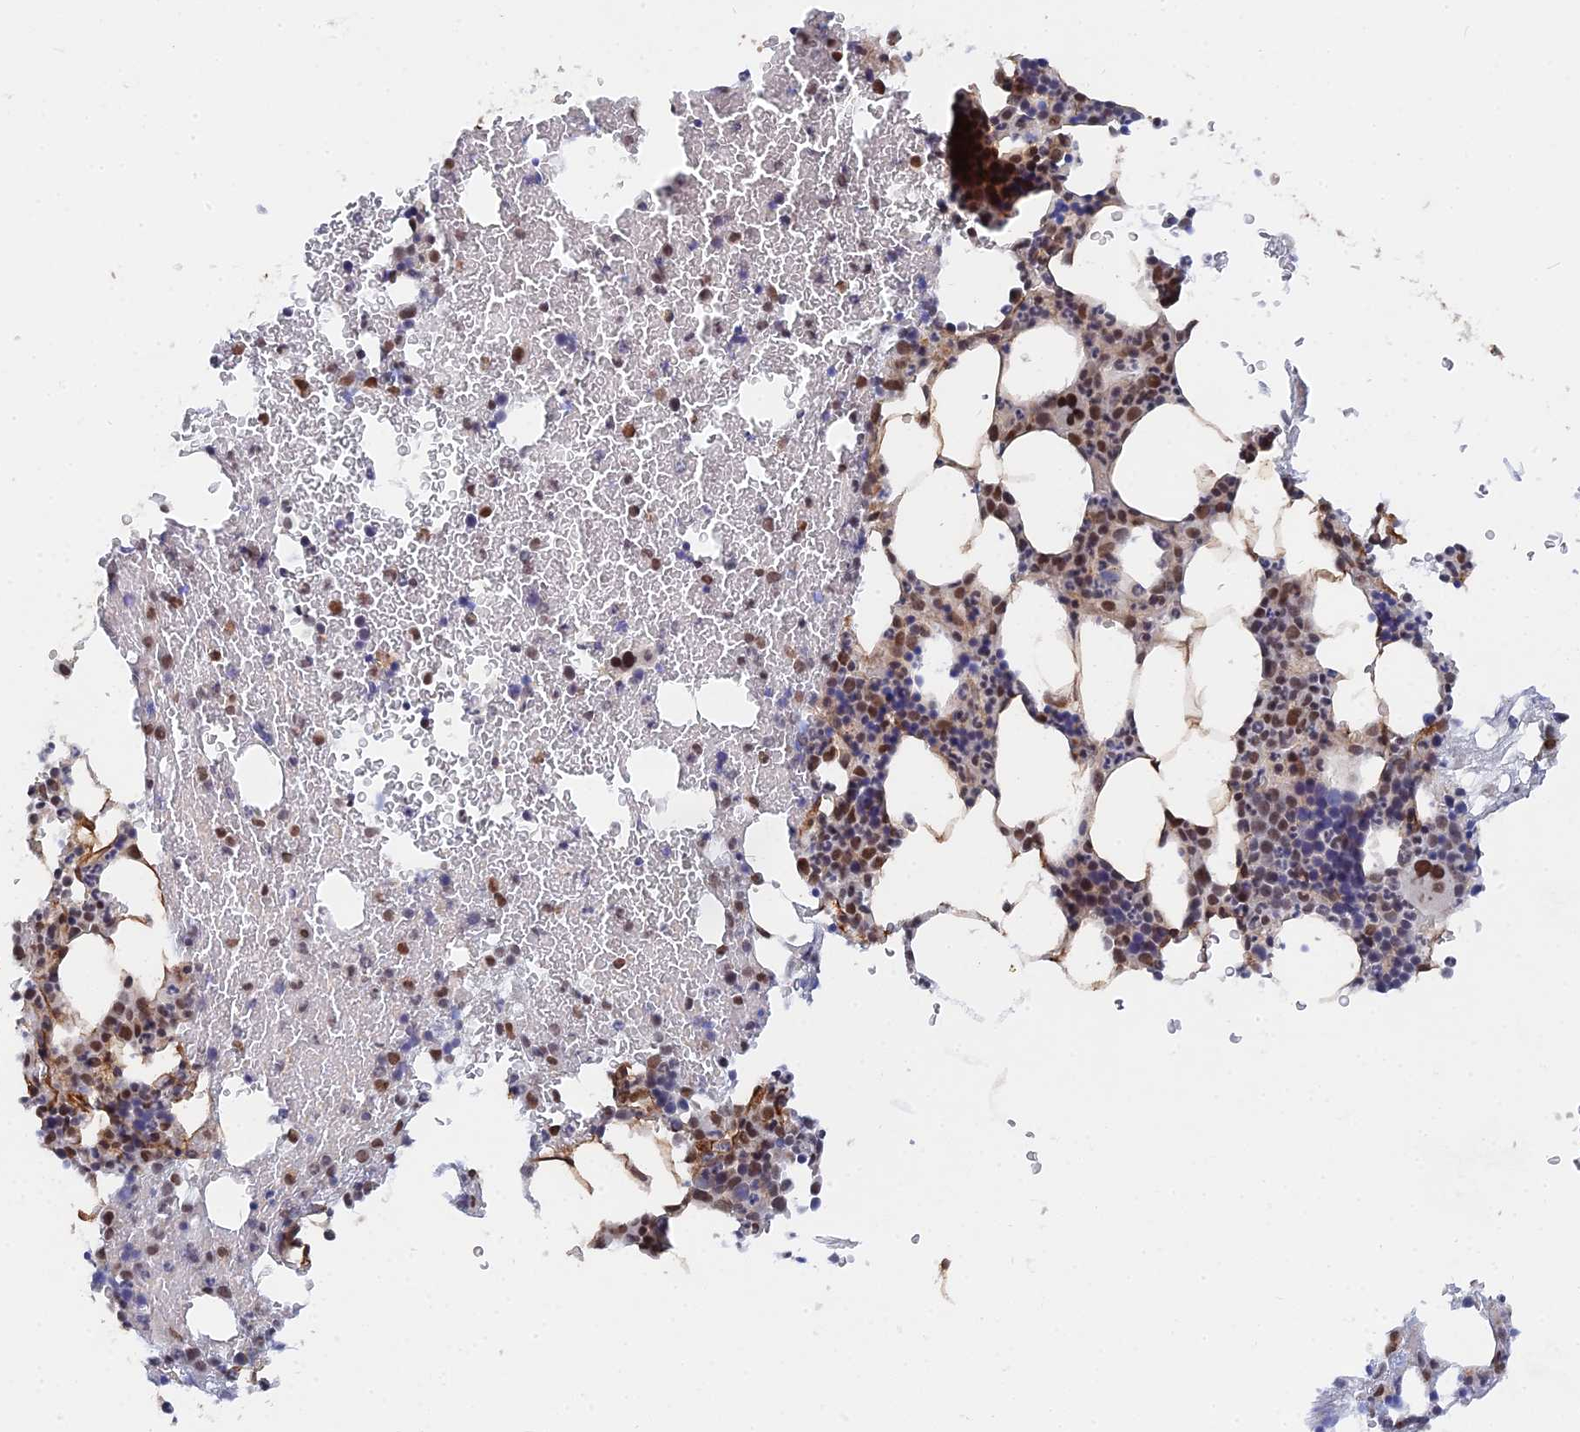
{"staining": {"intensity": "moderate", "quantity": "25%-75%", "location": "nuclear"}, "tissue": "bone marrow", "cell_type": "Hematopoietic cells", "image_type": "normal", "snomed": [{"axis": "morphology", "description": "Normal tissue, NOS"}, {"axis": "topography", "description": "Bone marrow"}], "caption": "A medium amount of moderate nuclear staining is seen in about 25%-75% of hematopoietic cells in normal bone marrow.", "gene": "CCDC85A", "patient": {"sex": "male", "age": 41}}